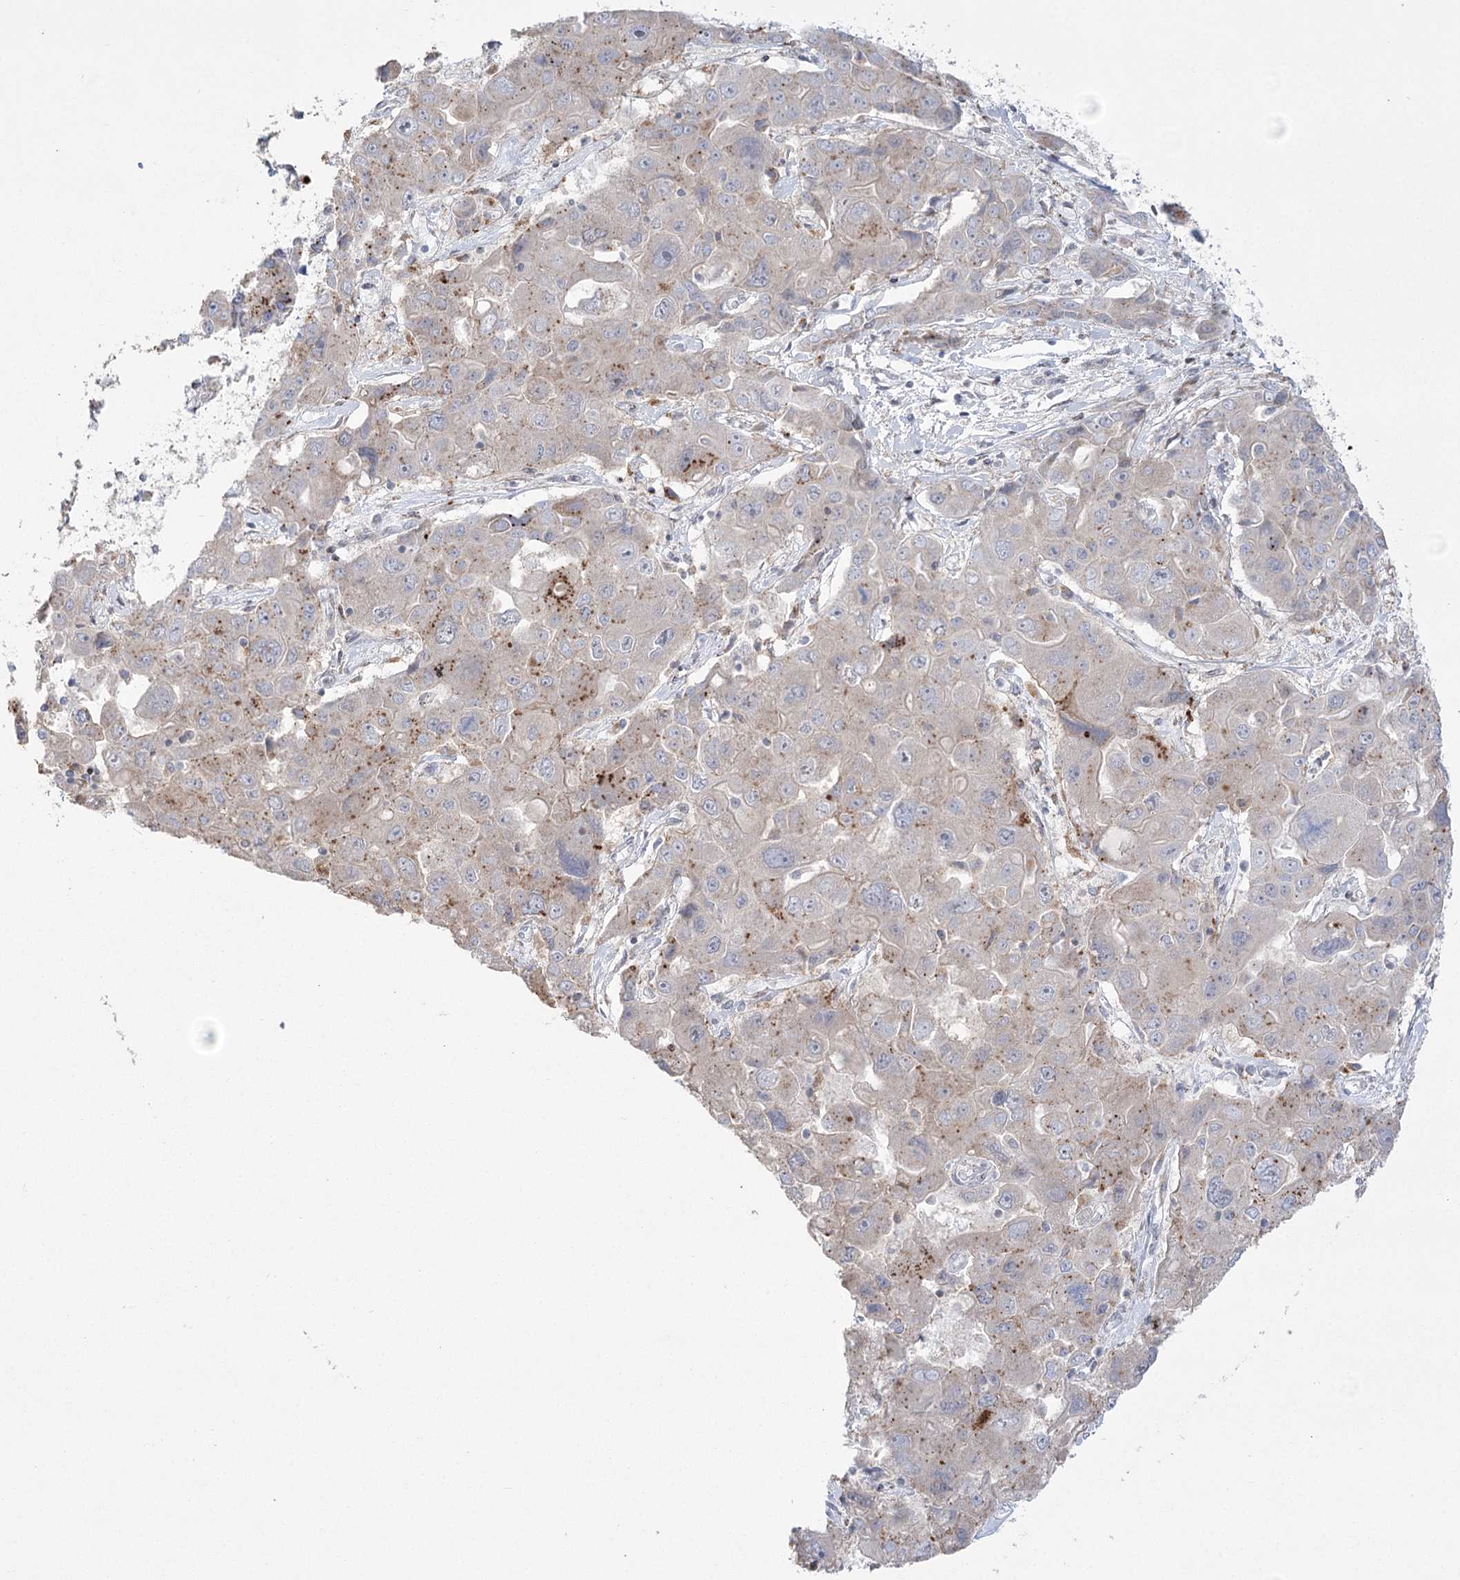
{"staining": {"intensity": "weak", "quantity": "<25%", "location": "cytoplasmic/membranous"}, "tissue": "liver cancer", "cell_type": "Tumor cells", "image_type": "cancer", "snomed": [{"axis": "morphology", "description": "Cholangiocarcinoma"}, {"axis": "topography", "description": "Liver"}], "caption": "High magnification brightfield microscopy of liver cholangiocarcinoma stained with DAB (brown) and counterstained with hematoxylin (blue): tumor cells show no significant expression. The staining was performed using DAB (3,3'-diaminobenzidine) to visualize the protein expression in brown, while the nuclei were stained in blue with hematoxylin (Magnification: 20x).", "gene": "NME7", "patient": {"sex": "male", "age": 67}}